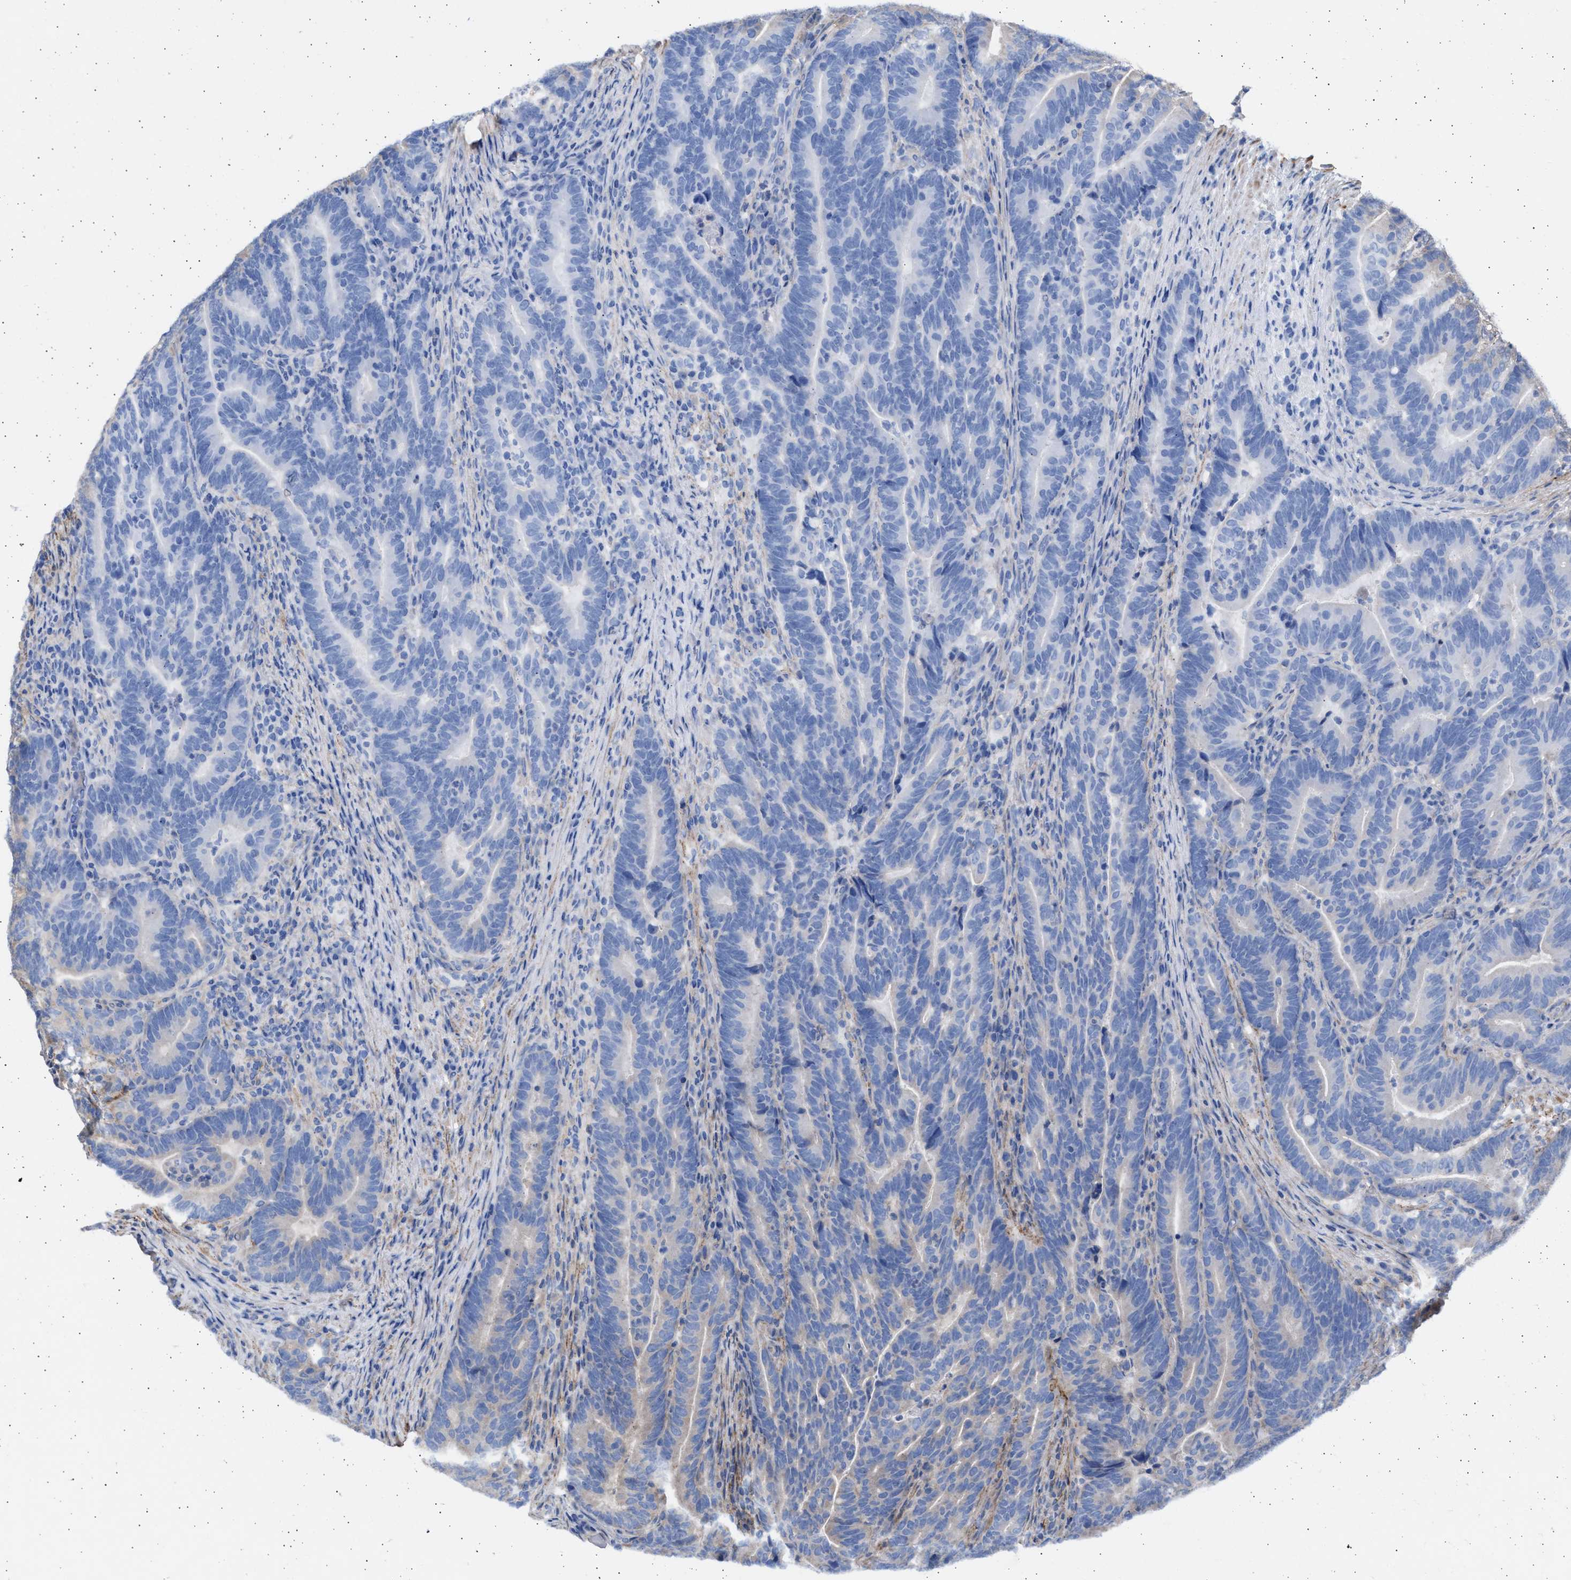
{"staining": {"intensity": "negative", "quantity": "none", "location": "none"}, "tissue": "colorectal cancer", "cell_type": "Tumor cells", "image_type": "cancer", "snomed": [{"axis": "morphology", "description": "Adenocarcinoma, NOS"}, {"axis": "topography", "description": "Colon"}], "caption": "Immunohistochemistry histopathology image of neoplastic tissue: human adenocarcinoma (colorectal) stained with DAB (3,3'-diaminobenzidine) demonstrates no significant protein expression in tumor cells.", "gene": "NBR1", "patient": {"sex": "female", "age": 66}}